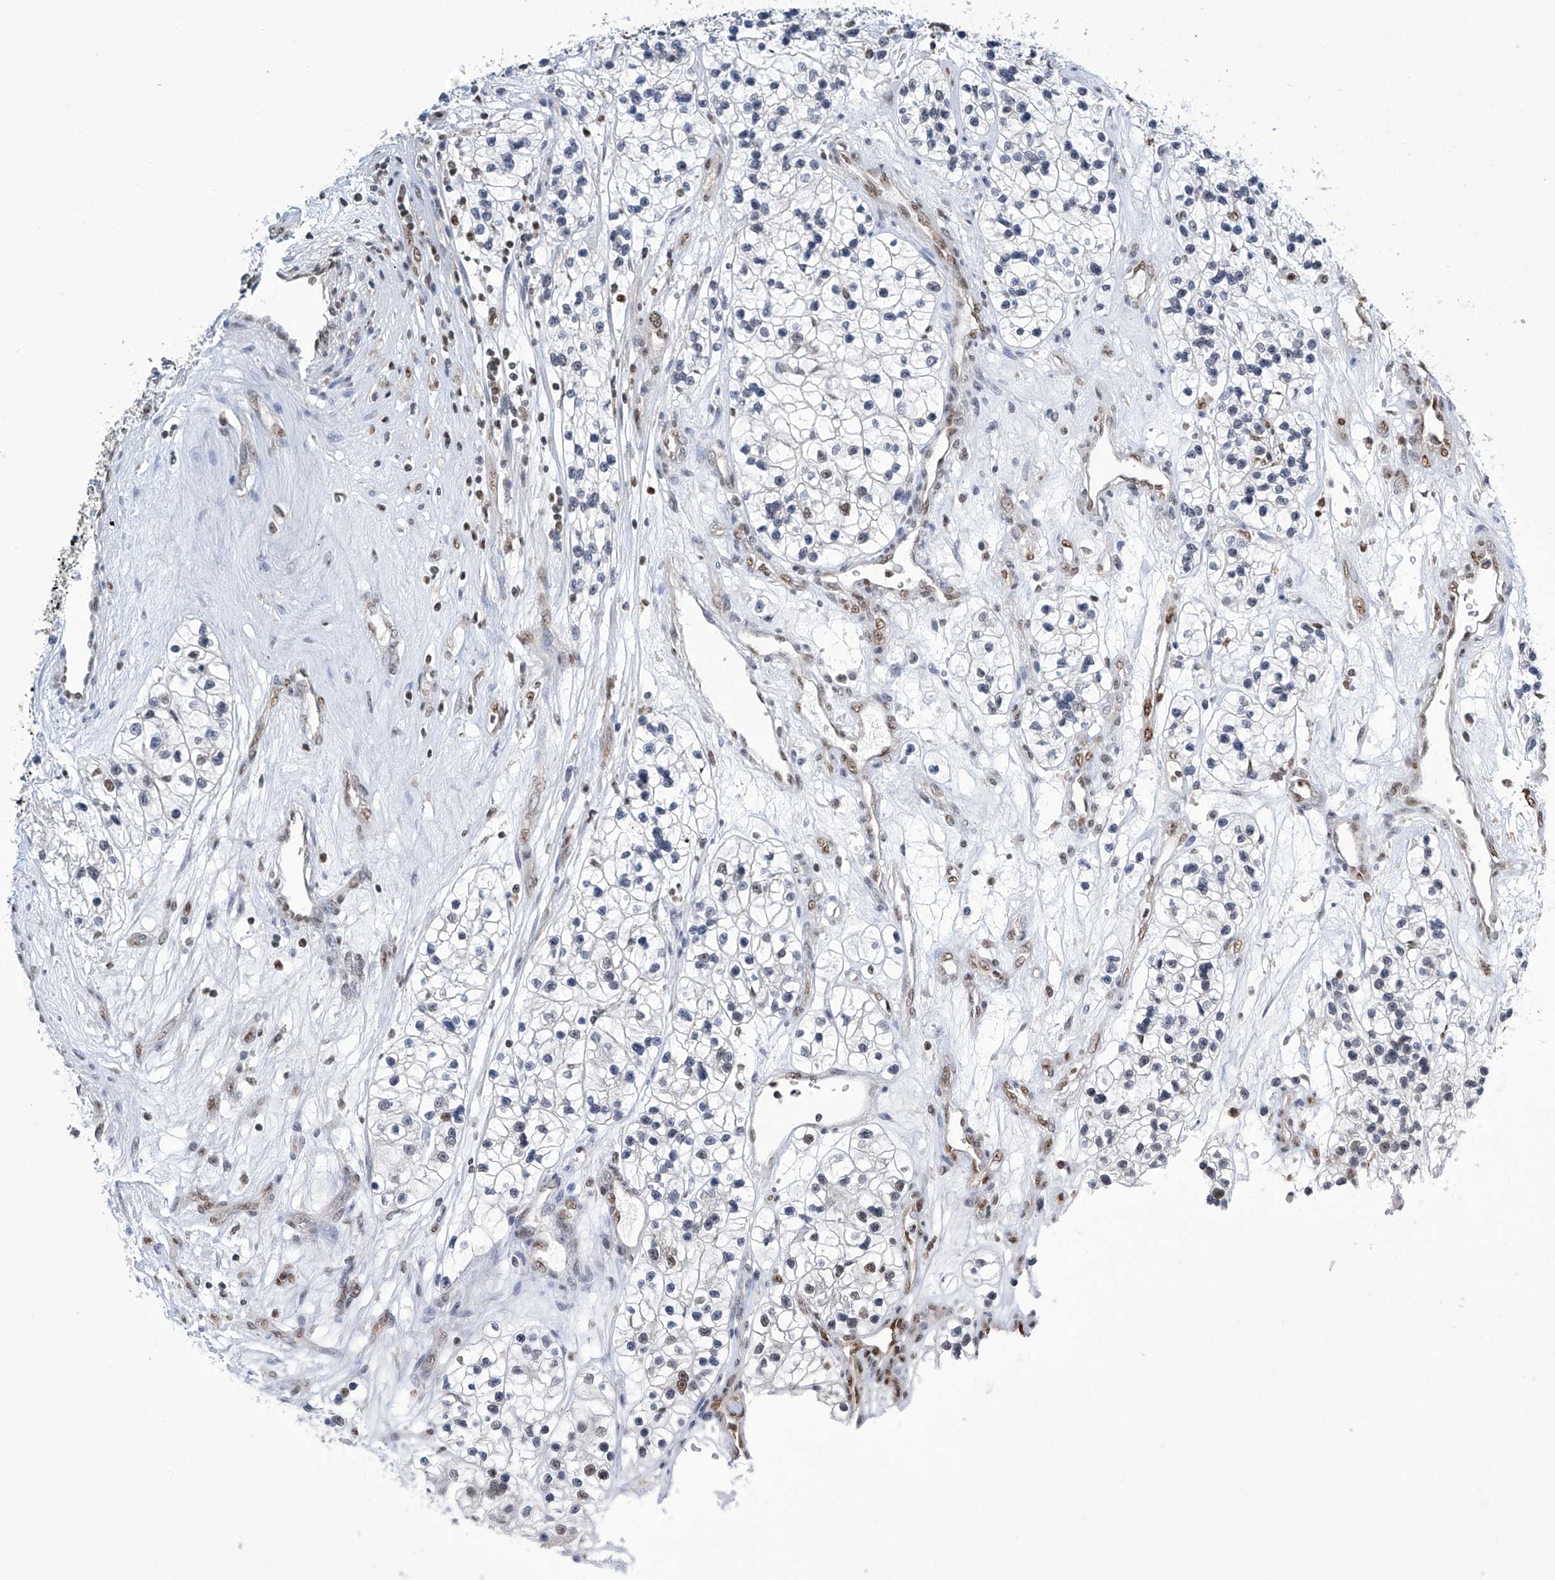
{"staining": {"intensity": "weak", "quantity": "<25%", "location": "nuclear"}, "tissue": "renal cancer", "cell_type": "Tumor cells", "image_type": "cancer", "snomed": [{"axis": "morphology", "description": "Adenocarcinoma, NOS"}, {"axis": "topography", "description": "Kidney"}], "caption": "A high-resolution photomicrograph shows IHC staining of renal cancer (adenocarcinoma), which exhibits no significant expression in tumor cells.", "gene": "SREBF2", "patient": {"sex": "female", "age": 57}}